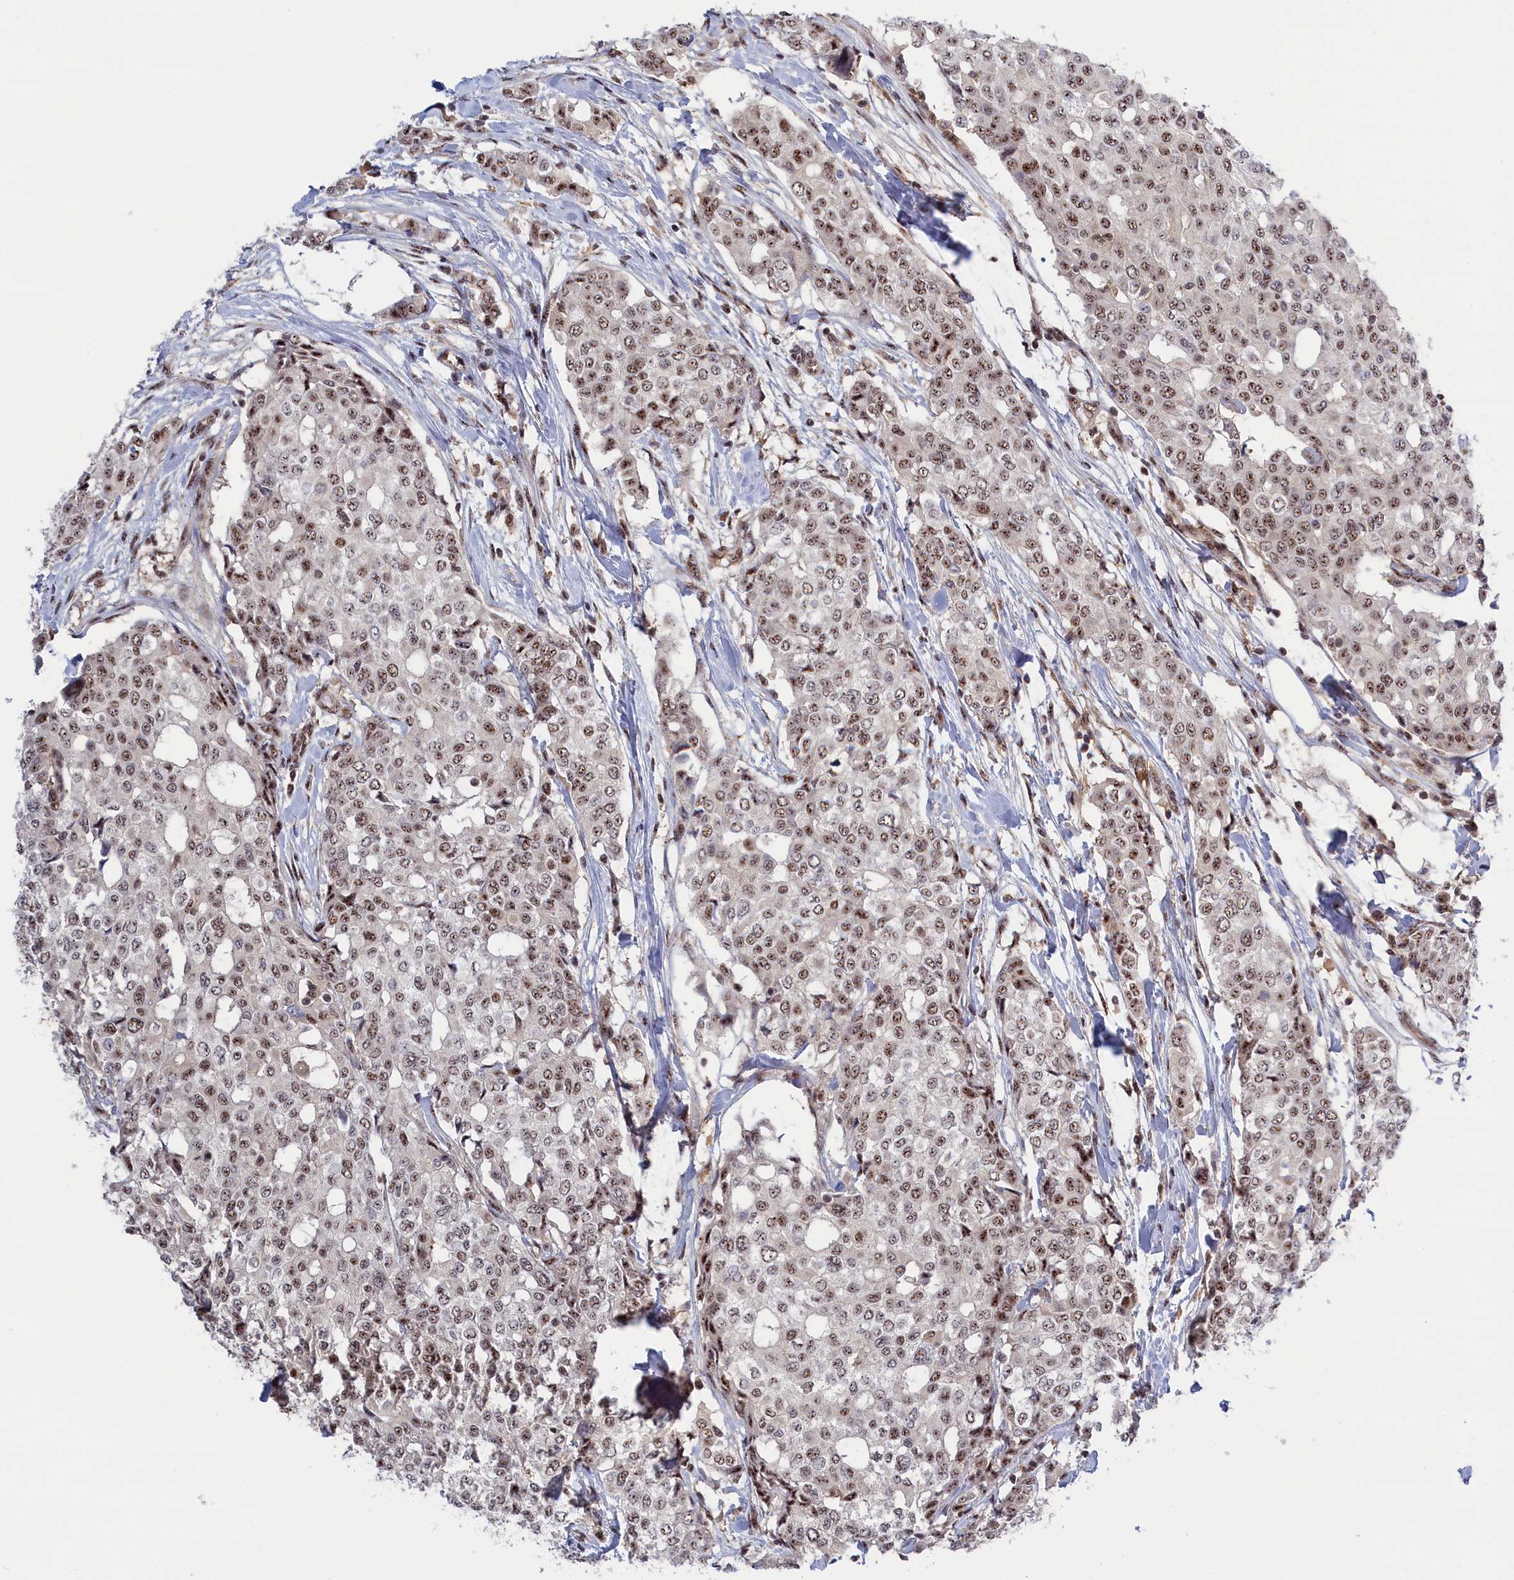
{"staining": {"intensity": "moderate", "quantity": ">75%", "location": "nuclear"}, "tissue": "breast cancer", "cell_type": "Tumor cells", "image_type": "cancer", "snomed": [{"axis": "morphology", "description": "Lobular carcinoma"}, {"axis": "topography", "description": "Breast"}], "caption": "Breast lobular carcinoma stained with DAB (3,3'-diaminobenzidine) immunohistochemistry reveals medium levels of moderate nuclear staining in about >75% of tumor cells.", "gene": "TAB1", "patient": {"sex": "female", "age": 51}}